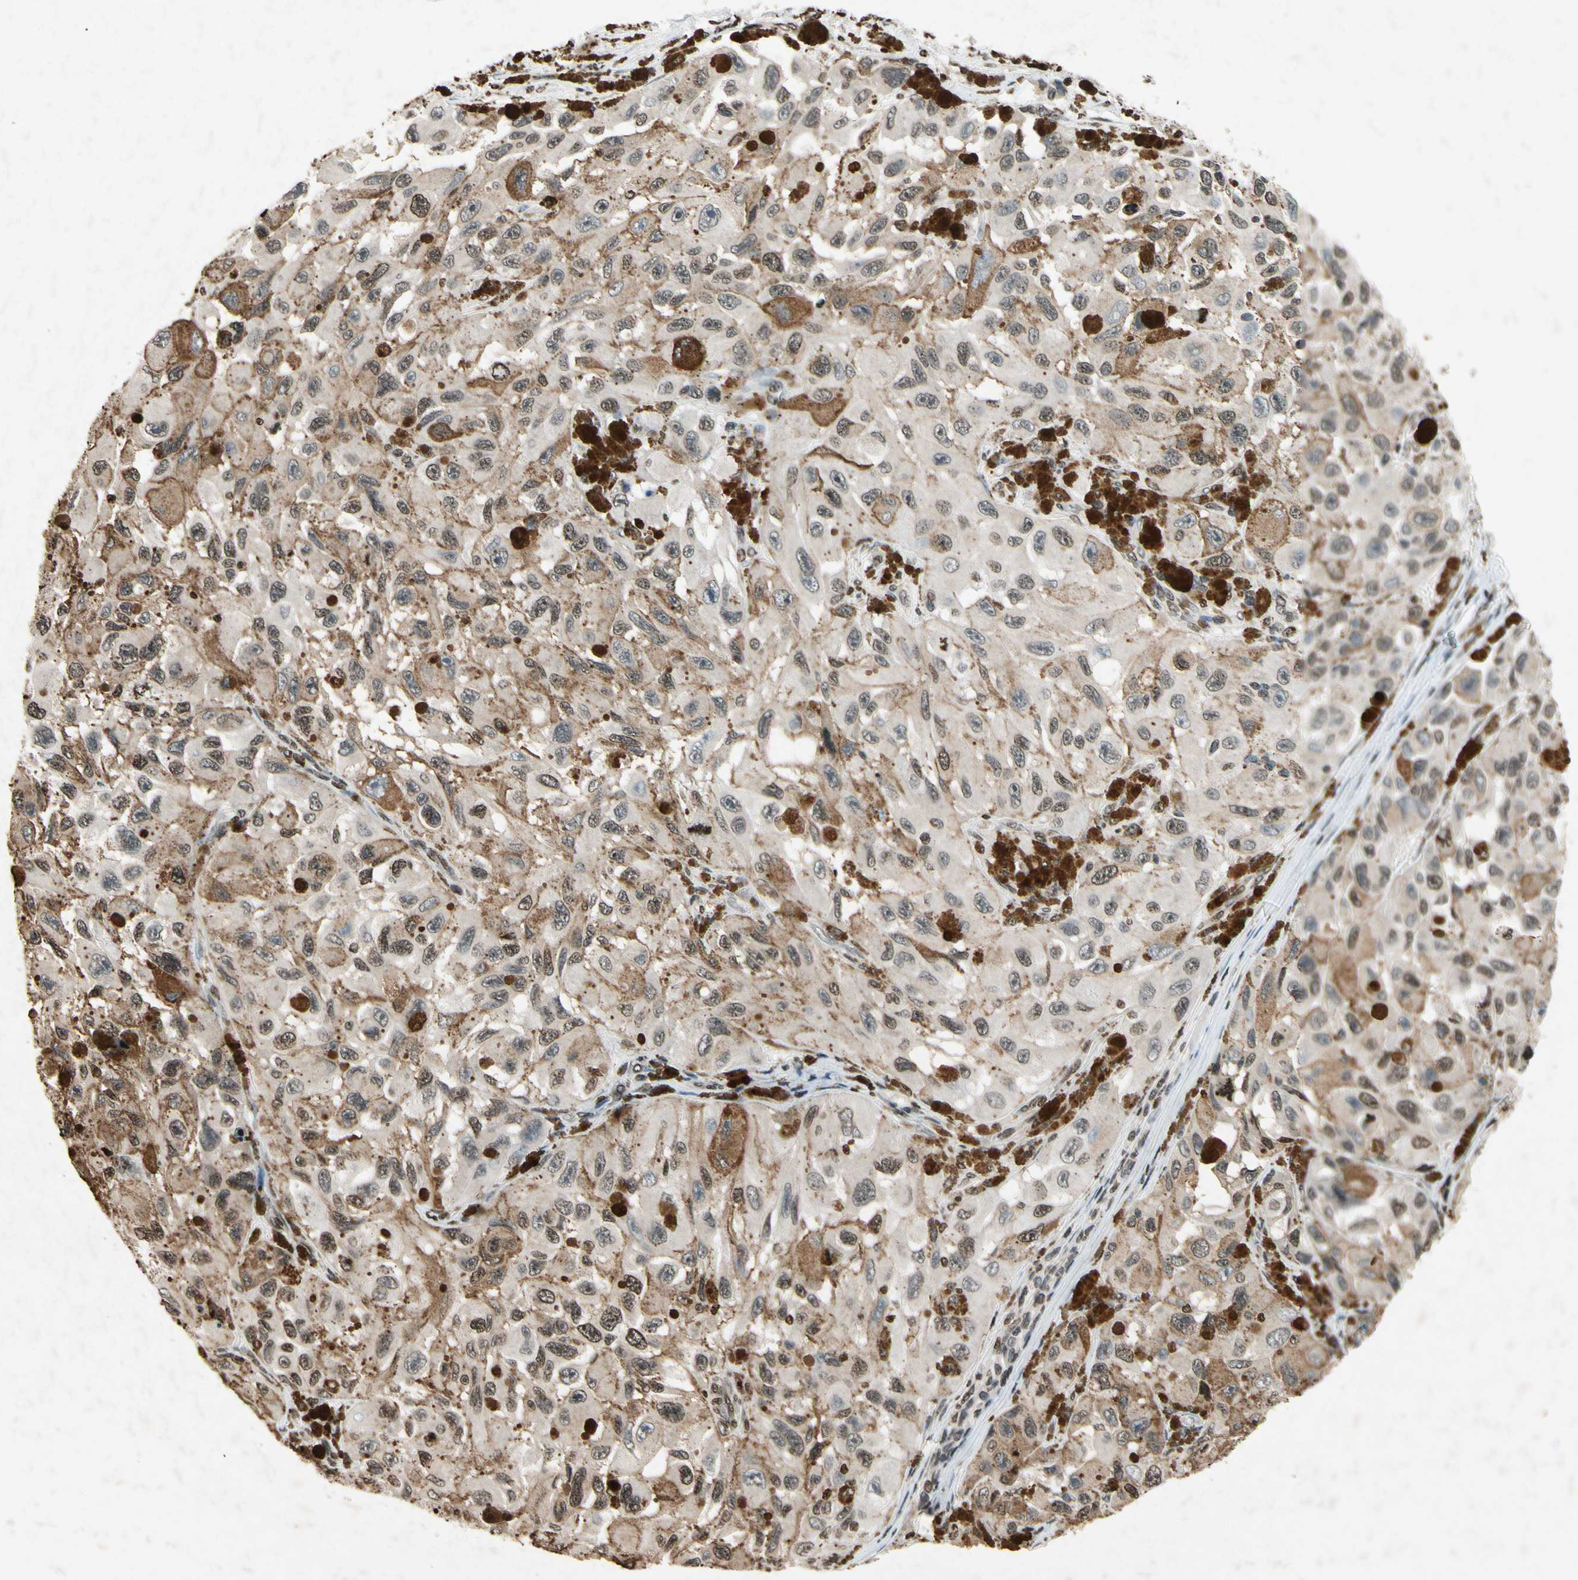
{"staining": {"intensity": "negative", "quantity": "none", "location": "none"}, "tissue": "melanoma", "cell_type": "Tumor cells", "image_type": "cancer", "snomed": [{"axis": "morphology", "description": "Malignant melanoma, NOS"}, {"axis": "topography", "description": "Skin"}], "caption": "A photomicrograph of malignant melanoma stained for a protein exhibits no brown staining in tumor cells.", "gene": "HOXB3", "patient": {"sex": "female", "age": 73}}